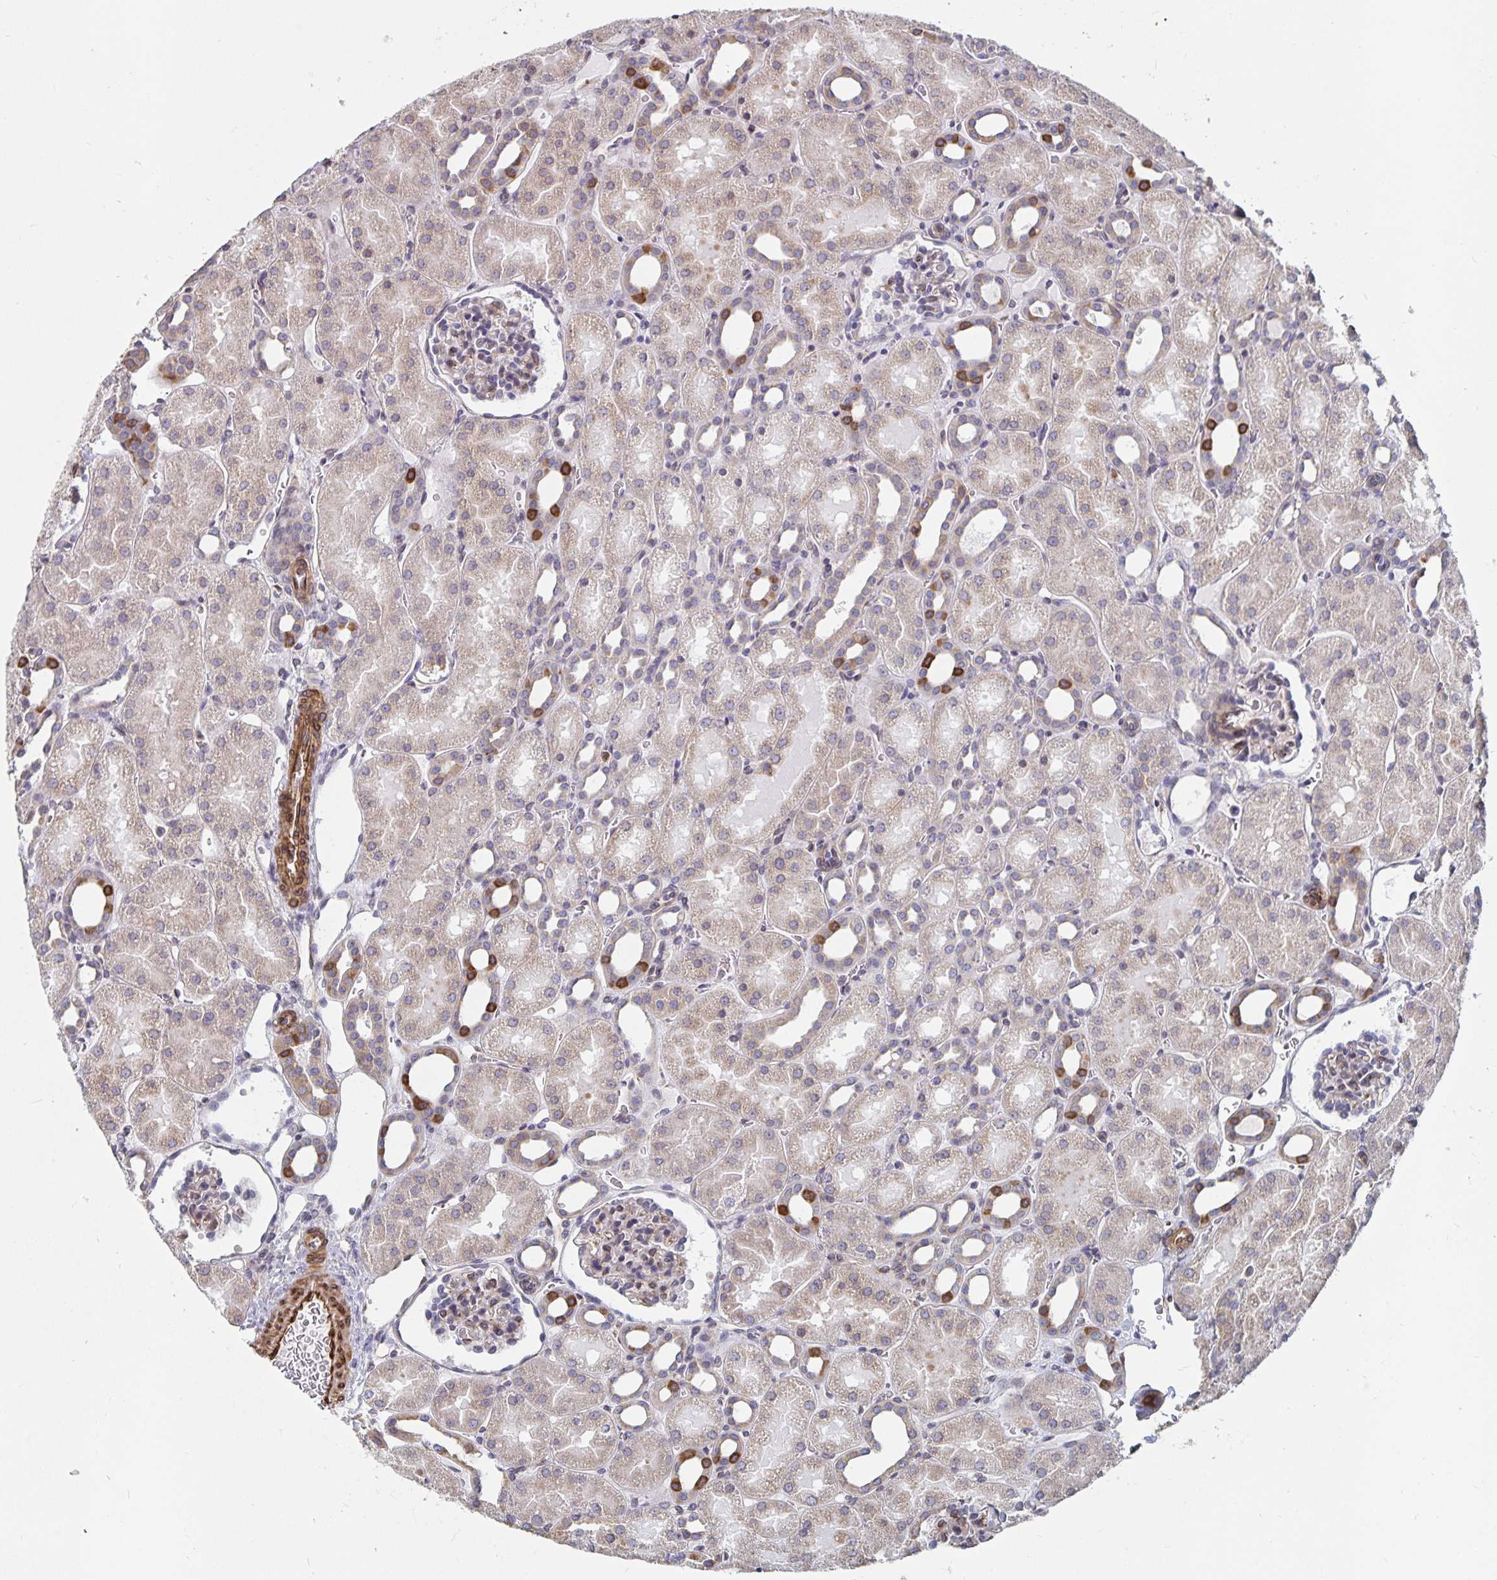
{"staining": {"intensity": "weak", "quantity": ">75%", "location": "cytoplasmic/membranous"}, "tissue": "kidney", "cell_type": "Cells in glomeruli", "image_type": "normal", "snomed": [{"axis": "morphology", "description": "Normal tissue, NOS"}, {"axis": "topography", "description": "Kidney"}], "caption": "Immunohistochemistry (IHC) (DAB) staining of benign kidney reveals weak cytoplasmic/membranous protein staining in about >75% of cells in glomeruli.", "gene": "BCAP29", "patient": {"sex": "male", "age": 2}}